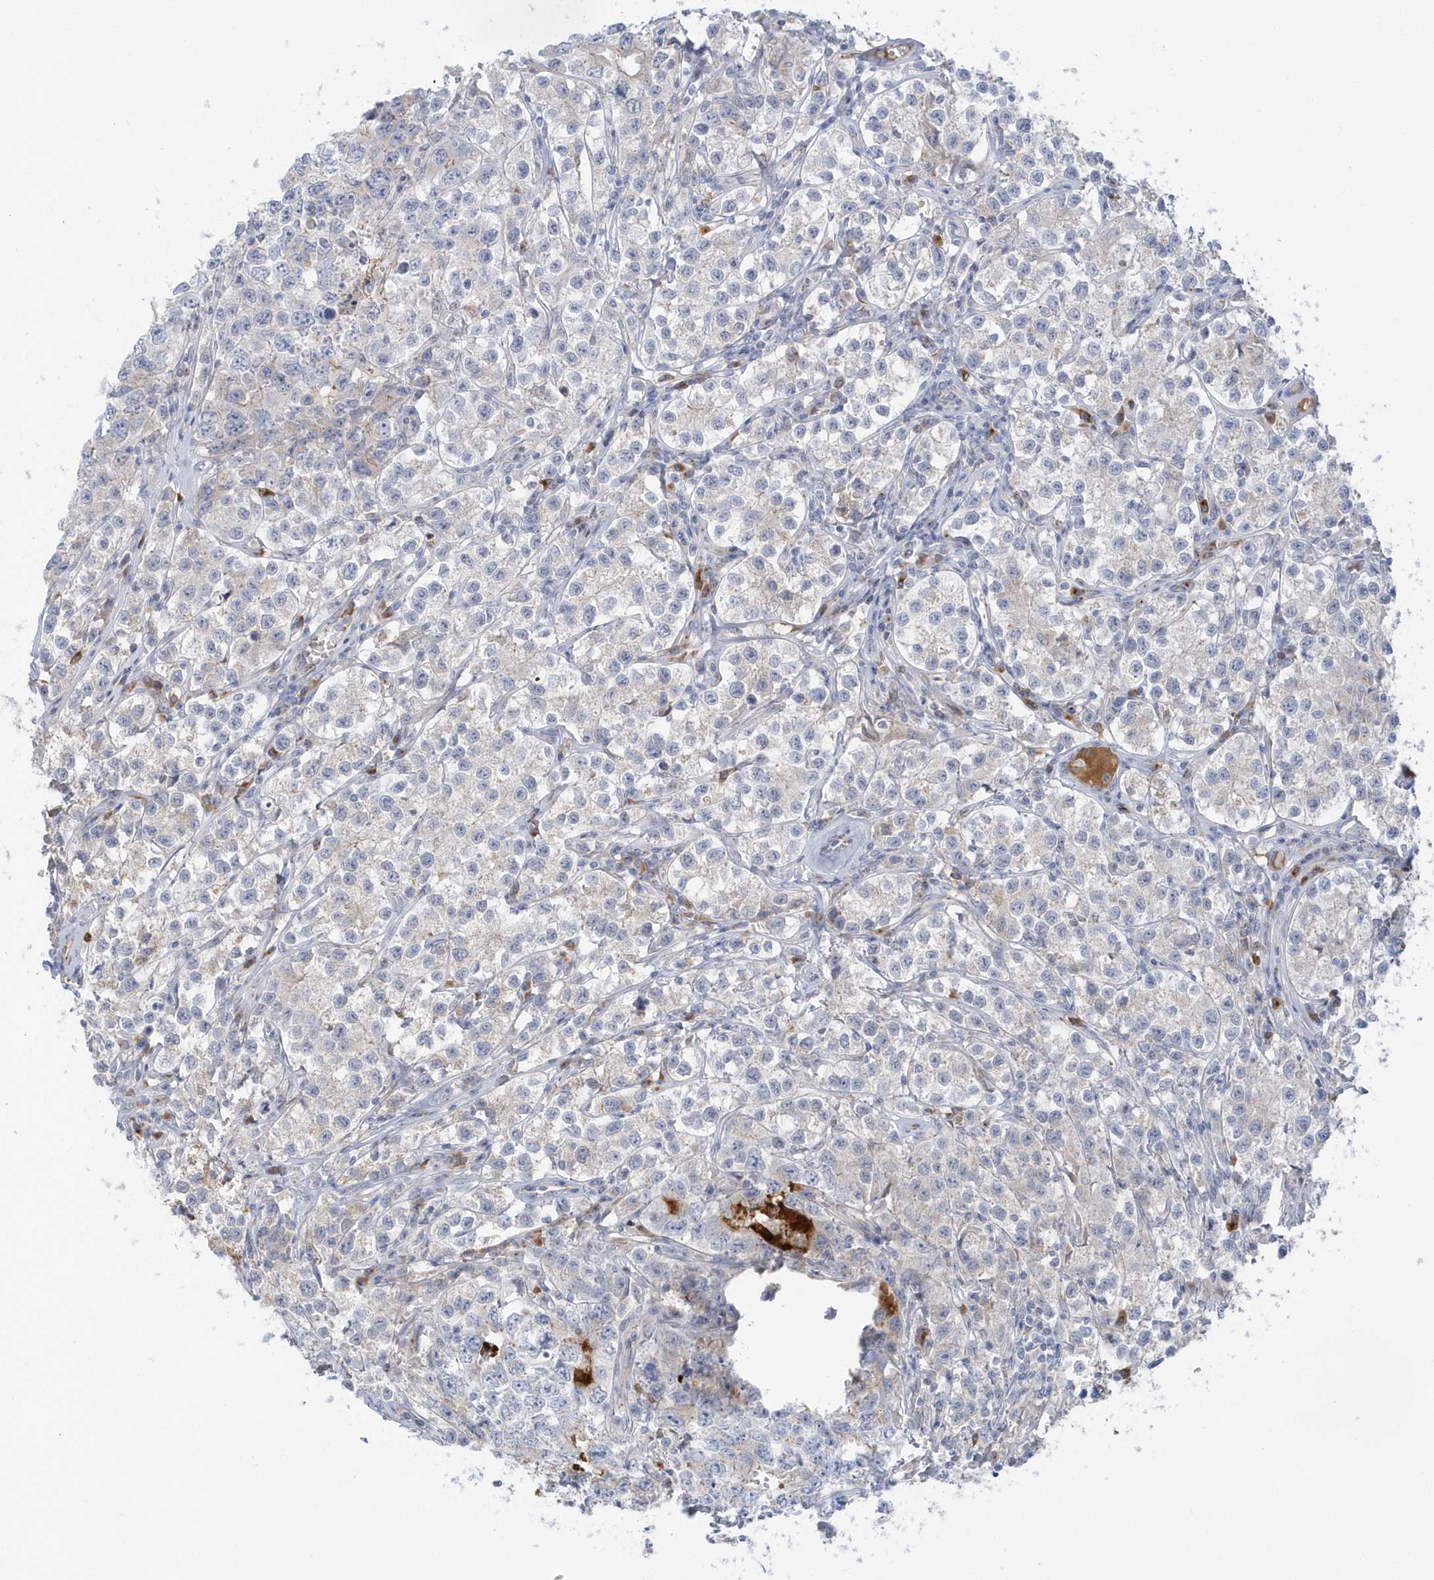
{"staining": {"intensity": "negative", "quantity": "none", "location": "none"}, "tissue": "testis cancer", "cell_type": "Tumor cells", "image_type": "cancer", "snomed": [{"axis": "morphology", "description": "Seminoma, NOS"}, {"axis": "morphology", "description": "Carcinoma, Embryonal, NOS"}, {"axis": "topography", "description": "Testis"}], "caption": "Embryonal carcinoma (testis) was stained to show a protein in brown. There is no significant positivity in tumor cells.", "gene": "SEMA3D", "patient": {"sex": "male", "age": 43}}